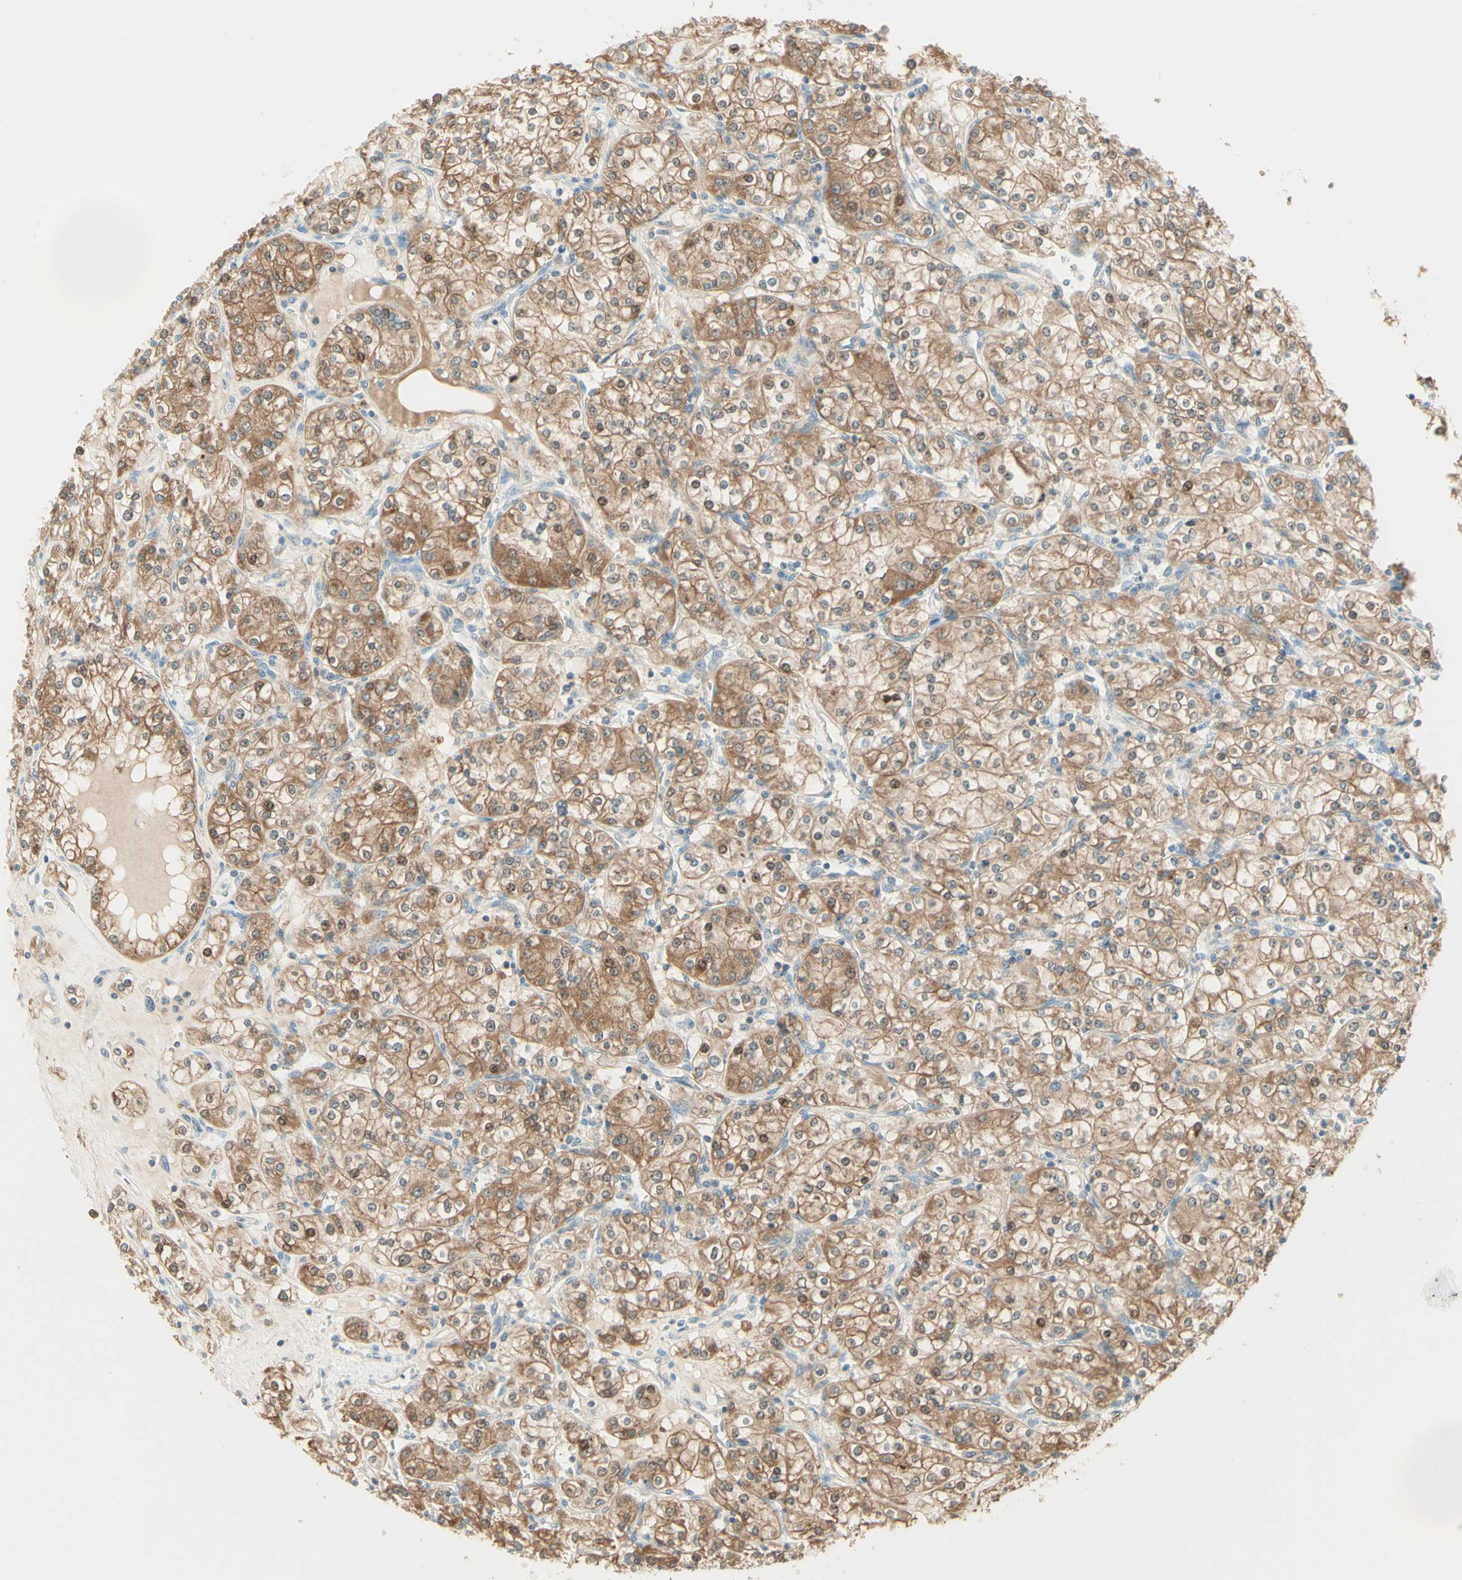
{"staining": {"intensity": "moderate", "quantity": ">75%", "location": "cytoplasmic/membranous"}, "tissue": "renal cancer", "cell_type": "Tumor cells", "image_type": "cancer", "snomed": [{"axis": "morphology", "description": "Adenocarcinoma, NOS"}, {"axis": "topography", "description": "Kidney"}], "caption": "High-power microscopy captured an immunohistochemistry histopathology image of renal cancer (adenocarcinoma), revealing moderate cytoplasmic/membranous expression in approximately >75% of tumor cells. The protein is shown in brown color, while the nuclei are stained blue.", "gene": "PROM1", "patient": {"sex": "male", "age": 77}}